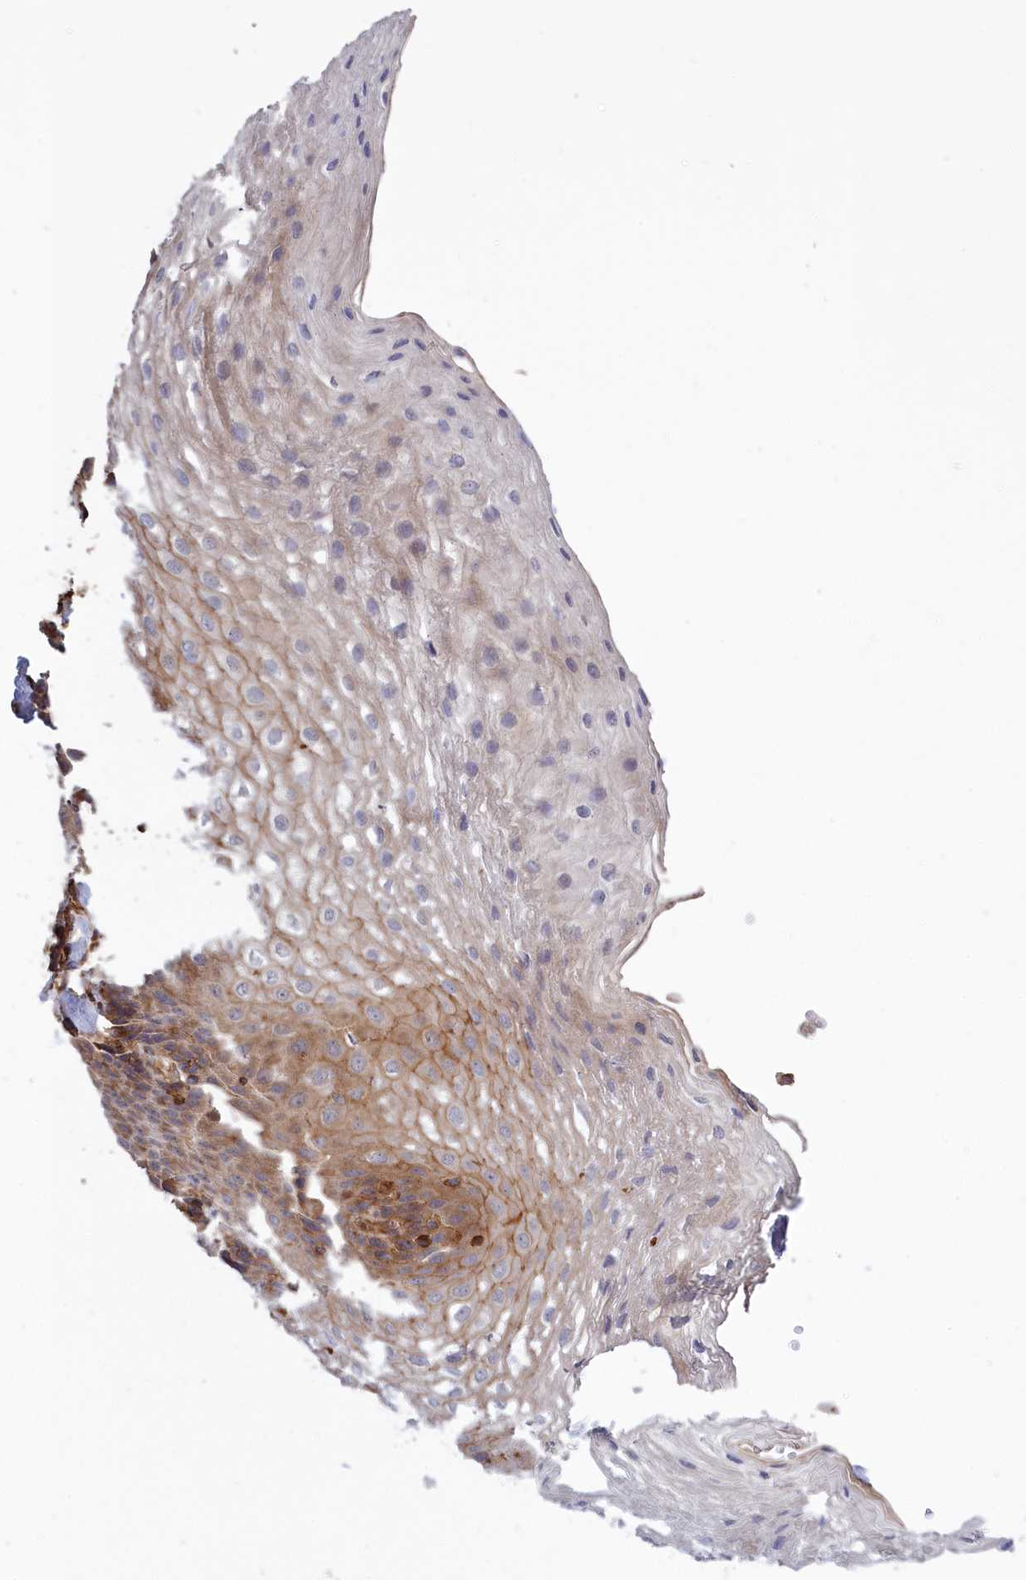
{"staining": {"intensity": "moderate", "quantity": "<25%", "location": "cytoplasmic/membranous"}, "tissue": "esophagus", "cell_type": "Squamous epithelial cells", "image_type": "normal", "snomed": [{"axis": "morphology", "description": "Normal tissue, NOS"}, {"axis": "topography", "description": "Esophagus"}], "caption": "Immunohistochemical staining of benign human esophagus demonstrates <25% levels of moderate cytoplasmic/membranous protein staining in about <25% of squamous epithelial cells.", "gene": "ANKRD27", "patient": {"sex": "female", "age": 66}}